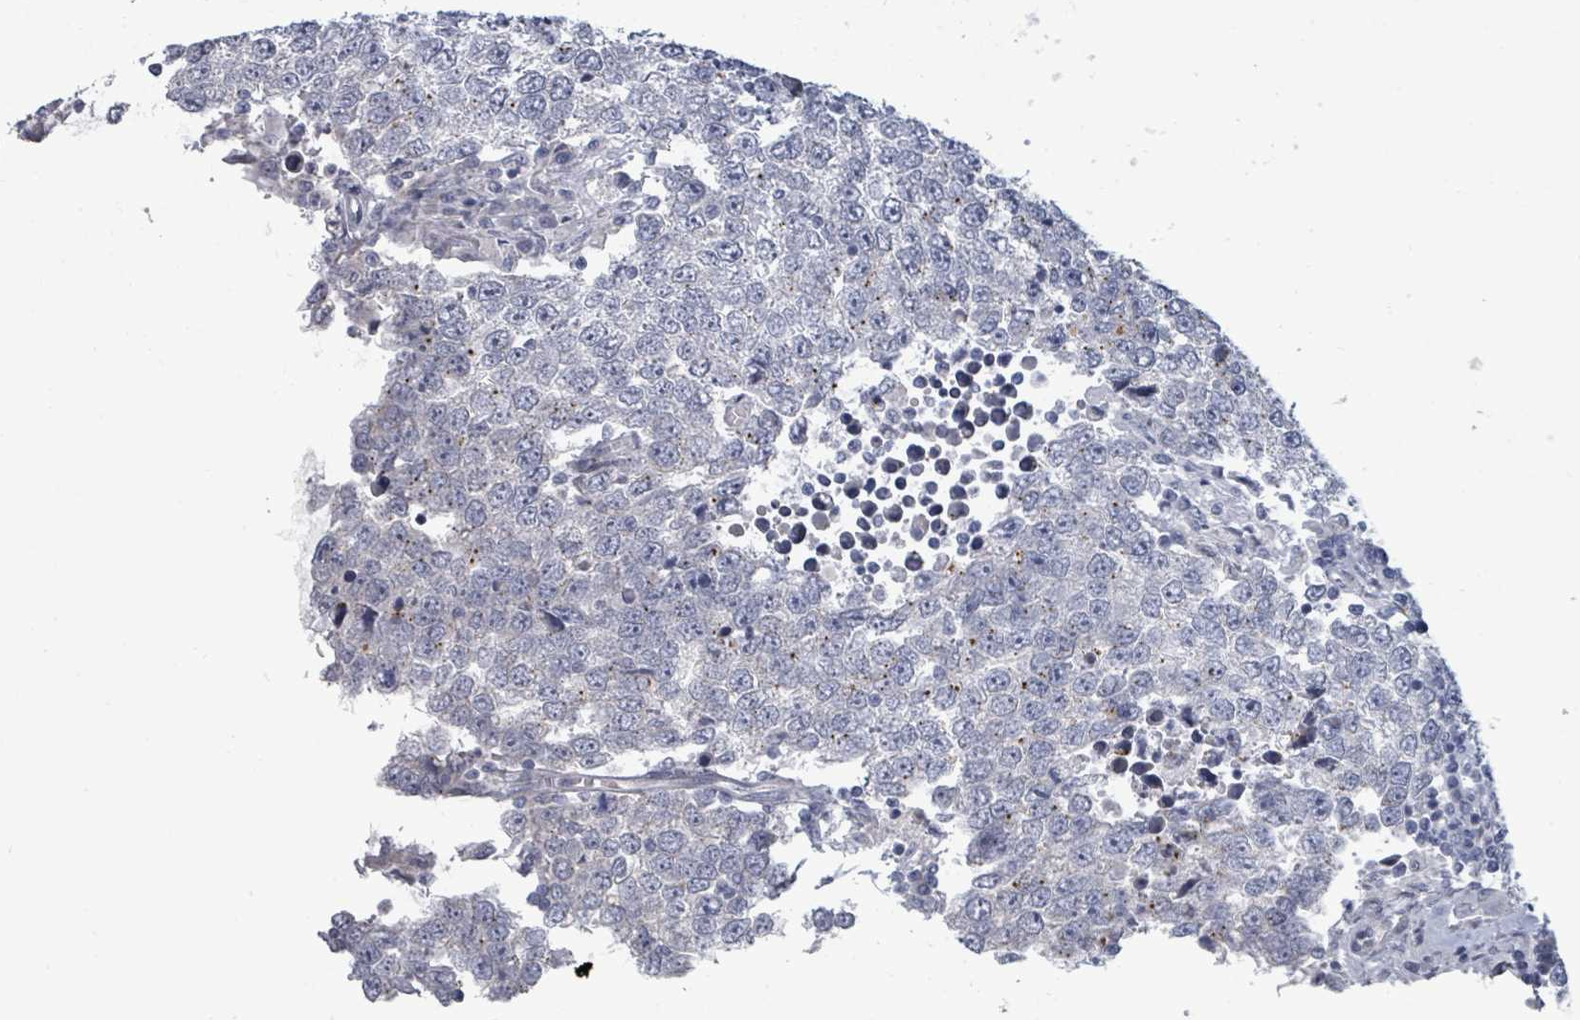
{"staining": {"intensity": "negative", "quantity": "none", "location": "none"}, "tissue": "testis cancer", "cell_type": "Tumor cells", "image_type": "cancer", "snomed": [{"axis": "morphology", "description": "Seminoma, NOS"}, {"axis": "morphology", "description": "Carcinoma, Embryonal, NOS"}, {"axis": "topography", "description": "Testis"}], "caption": "Immunohistochemistry (IHC) histopathology image of neoplastic tissue: seminoma (testis) stained with DAB shows no significant protein positivity in tumor cells.", "gene": "ASB12", "patient": {"sex": "male", "age": 28}}